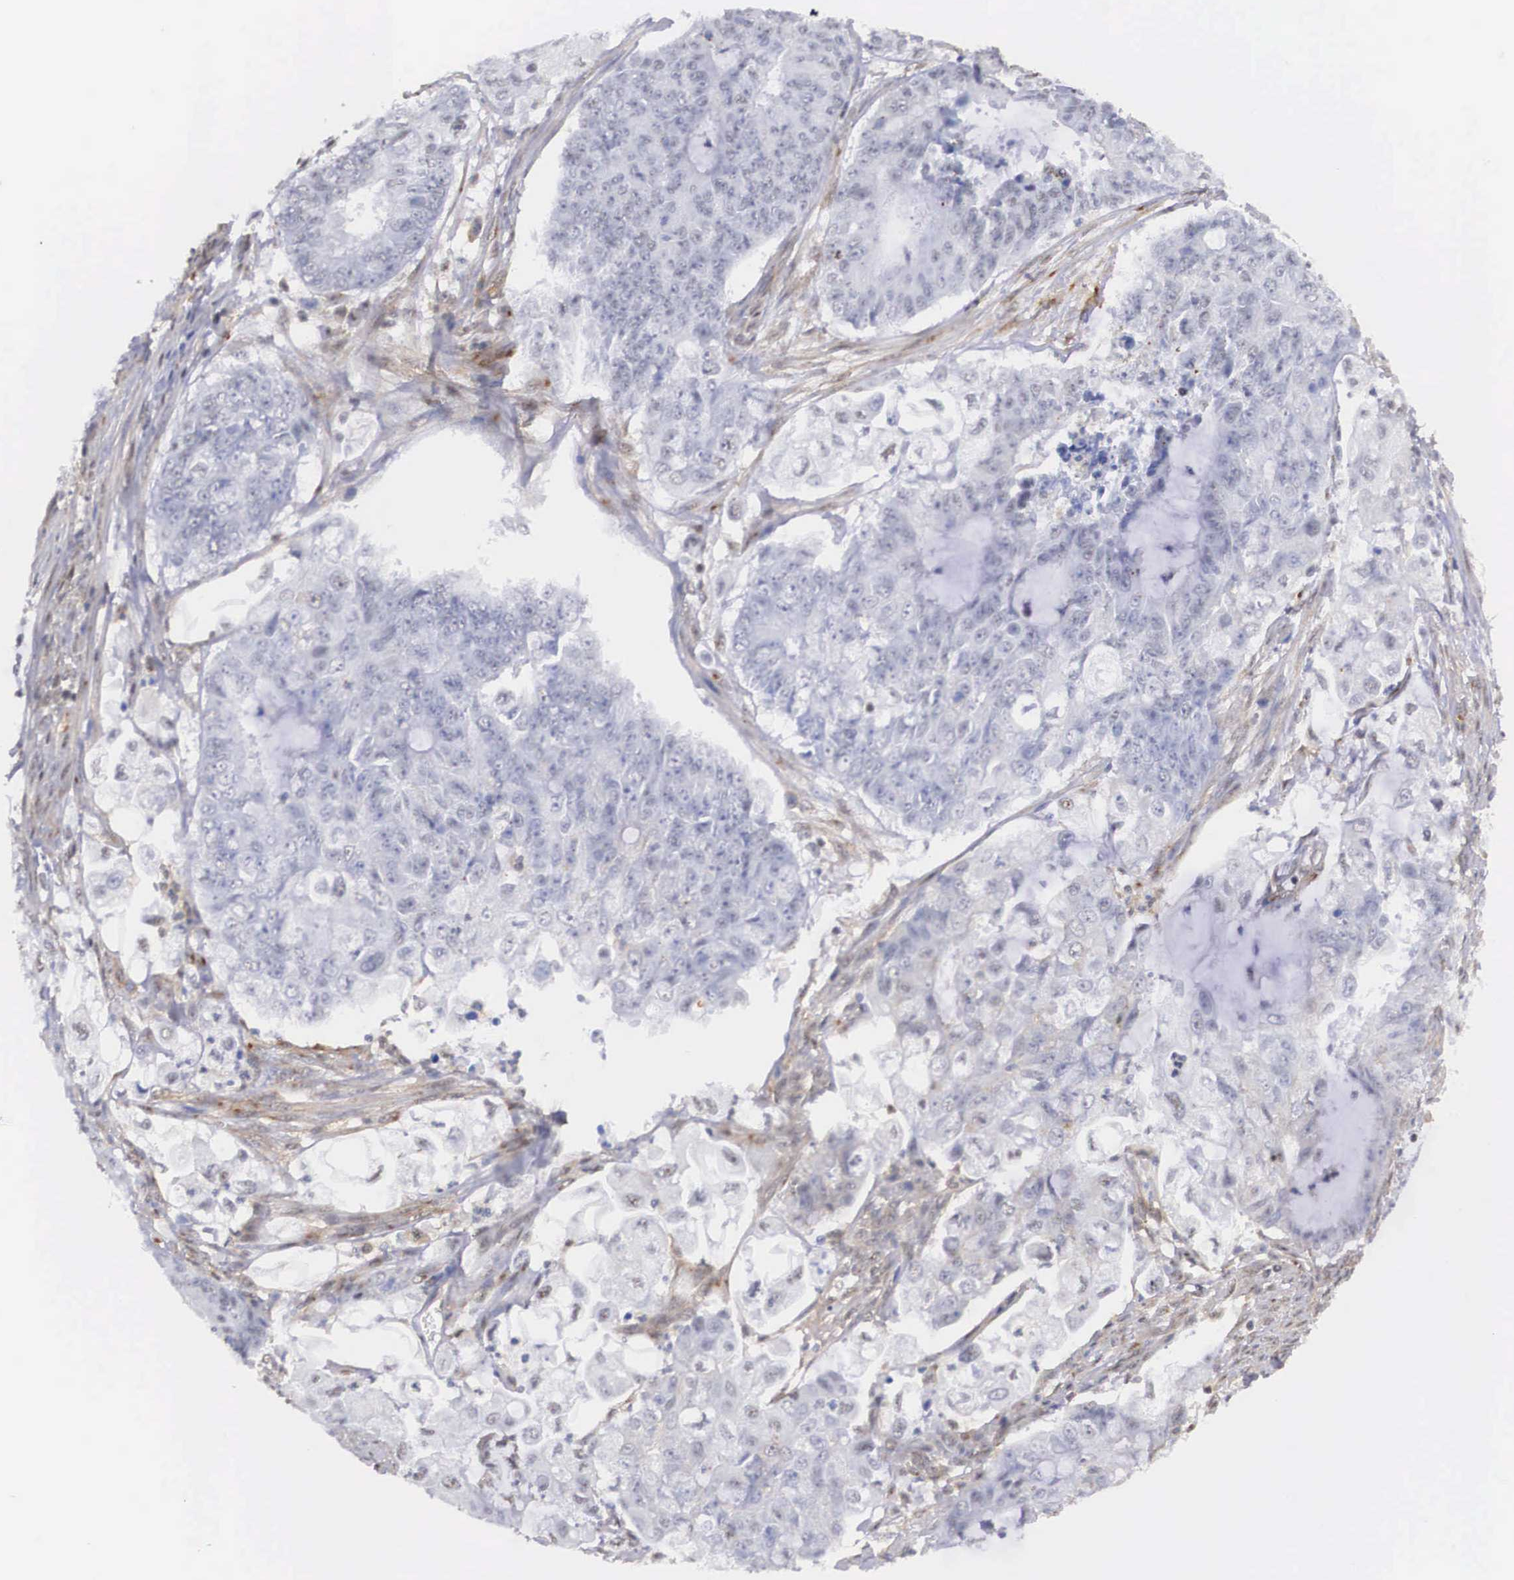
{"staining": {"intensity": "negative", "quantity": "none", "location": "none"}, "tissue": "endometrial cancer", "cell_type": "Tumor cells", "image_type": "cancer", "snomed": [{"axis": "morphology", "description": "Adenocarcinoma, NOS"}, {"axis": "topography", "description": "Endometrium"}], "caption": "High magnification brightfield microscopy of endometrial adenocarcinoma stained with DAB (3,3'-diaminobenzidine) (brown) and counterstained with hematoxylin (blue): tumor cells show no significant expression.", "gene": "NR4A2", "patient": {"sex": "female", "age": 75}}